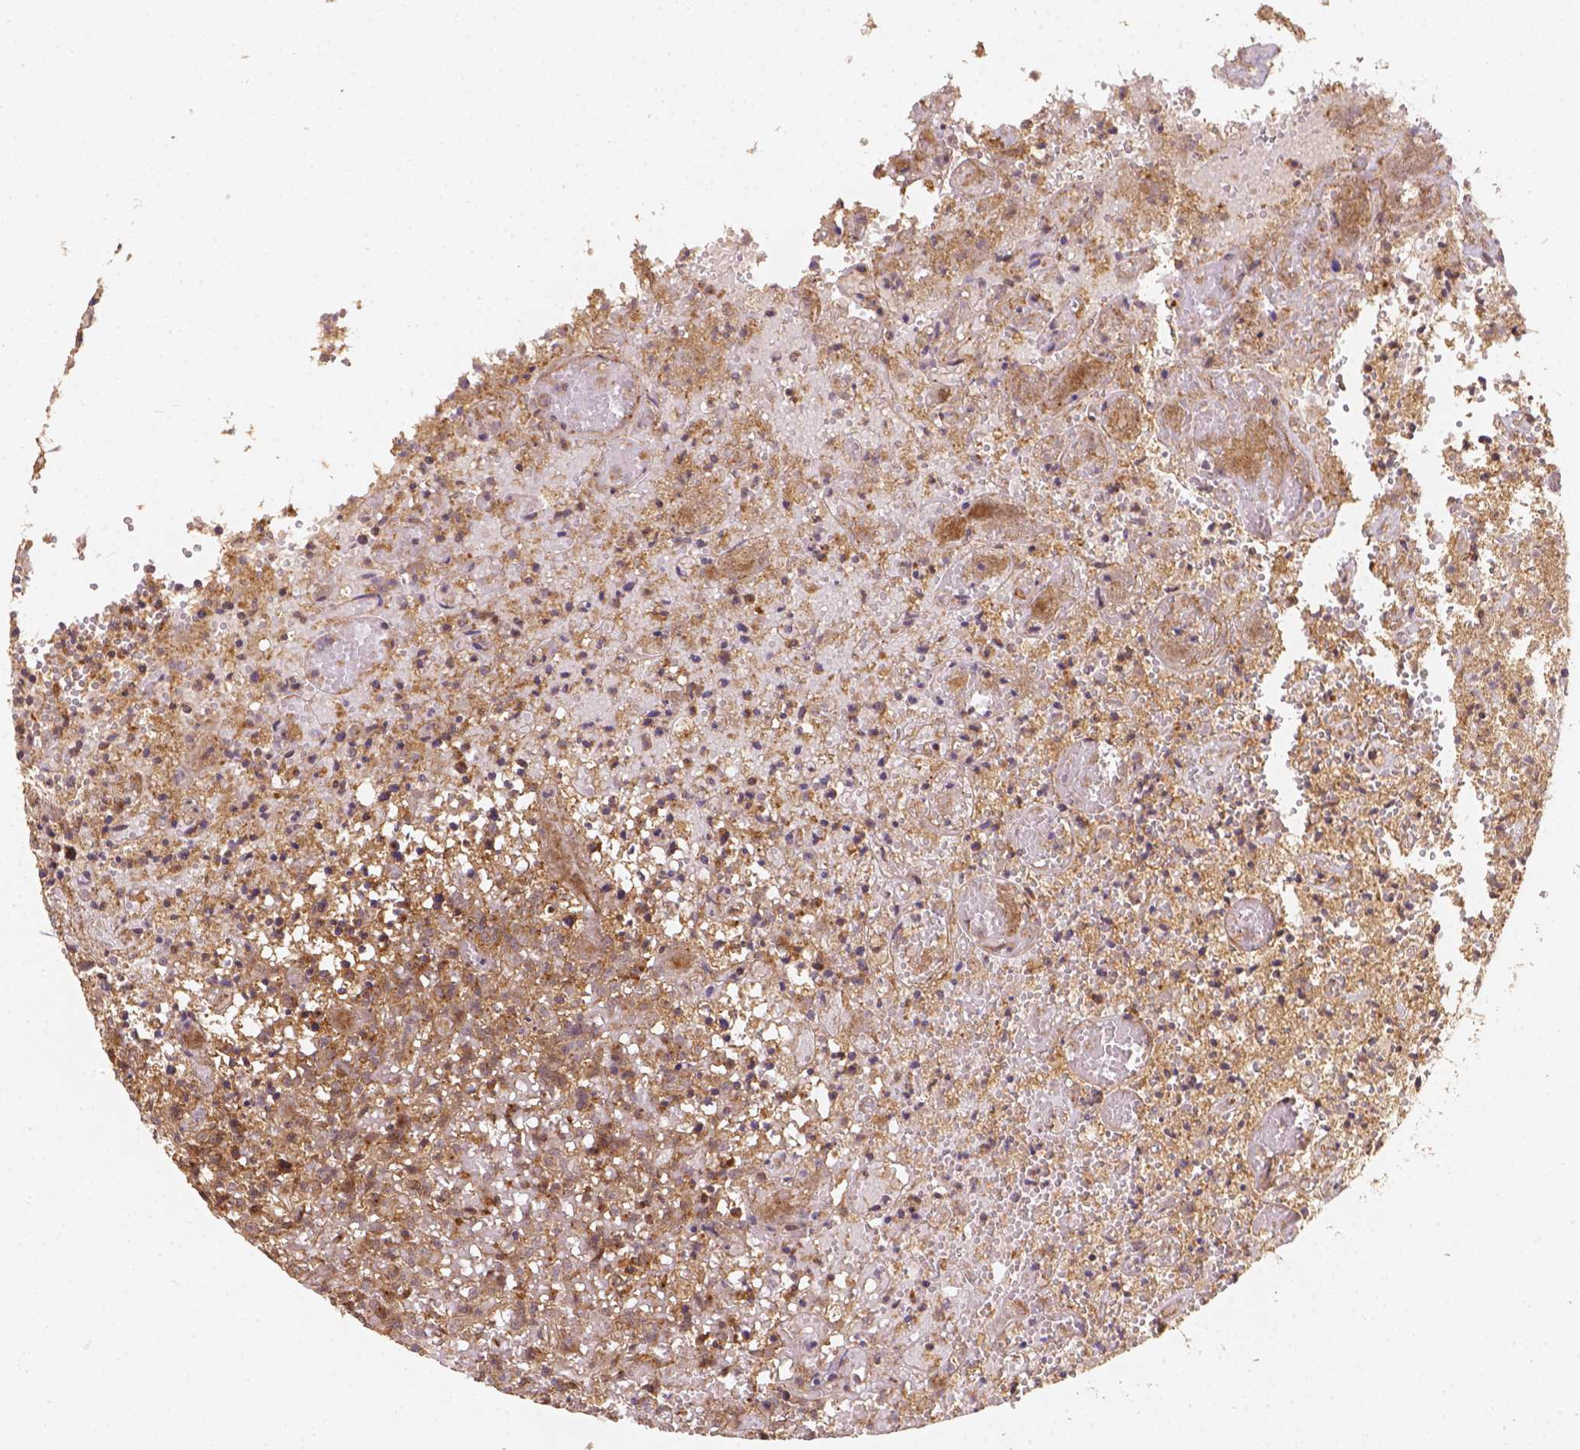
{"staining": {"intensity": "moderate", "quantity": ">75%", "location": "cytoplasmic/membranous"}, "tissue": "glioma", "cell_type": "Tumor cells", "image_type": "cancer", "snomed": [{"axis": "morphology", "description": "Glioma, malignant, Low grade"}, {"axis": "topography", "description": "Brain"}], "caption": "A micrograph of glioma stained for a protein shows moderate cytoplasmic/membranous brown staining in tumor cells.", "gene": "XPR1", "patient": {"sex": "male", "age": 64}}